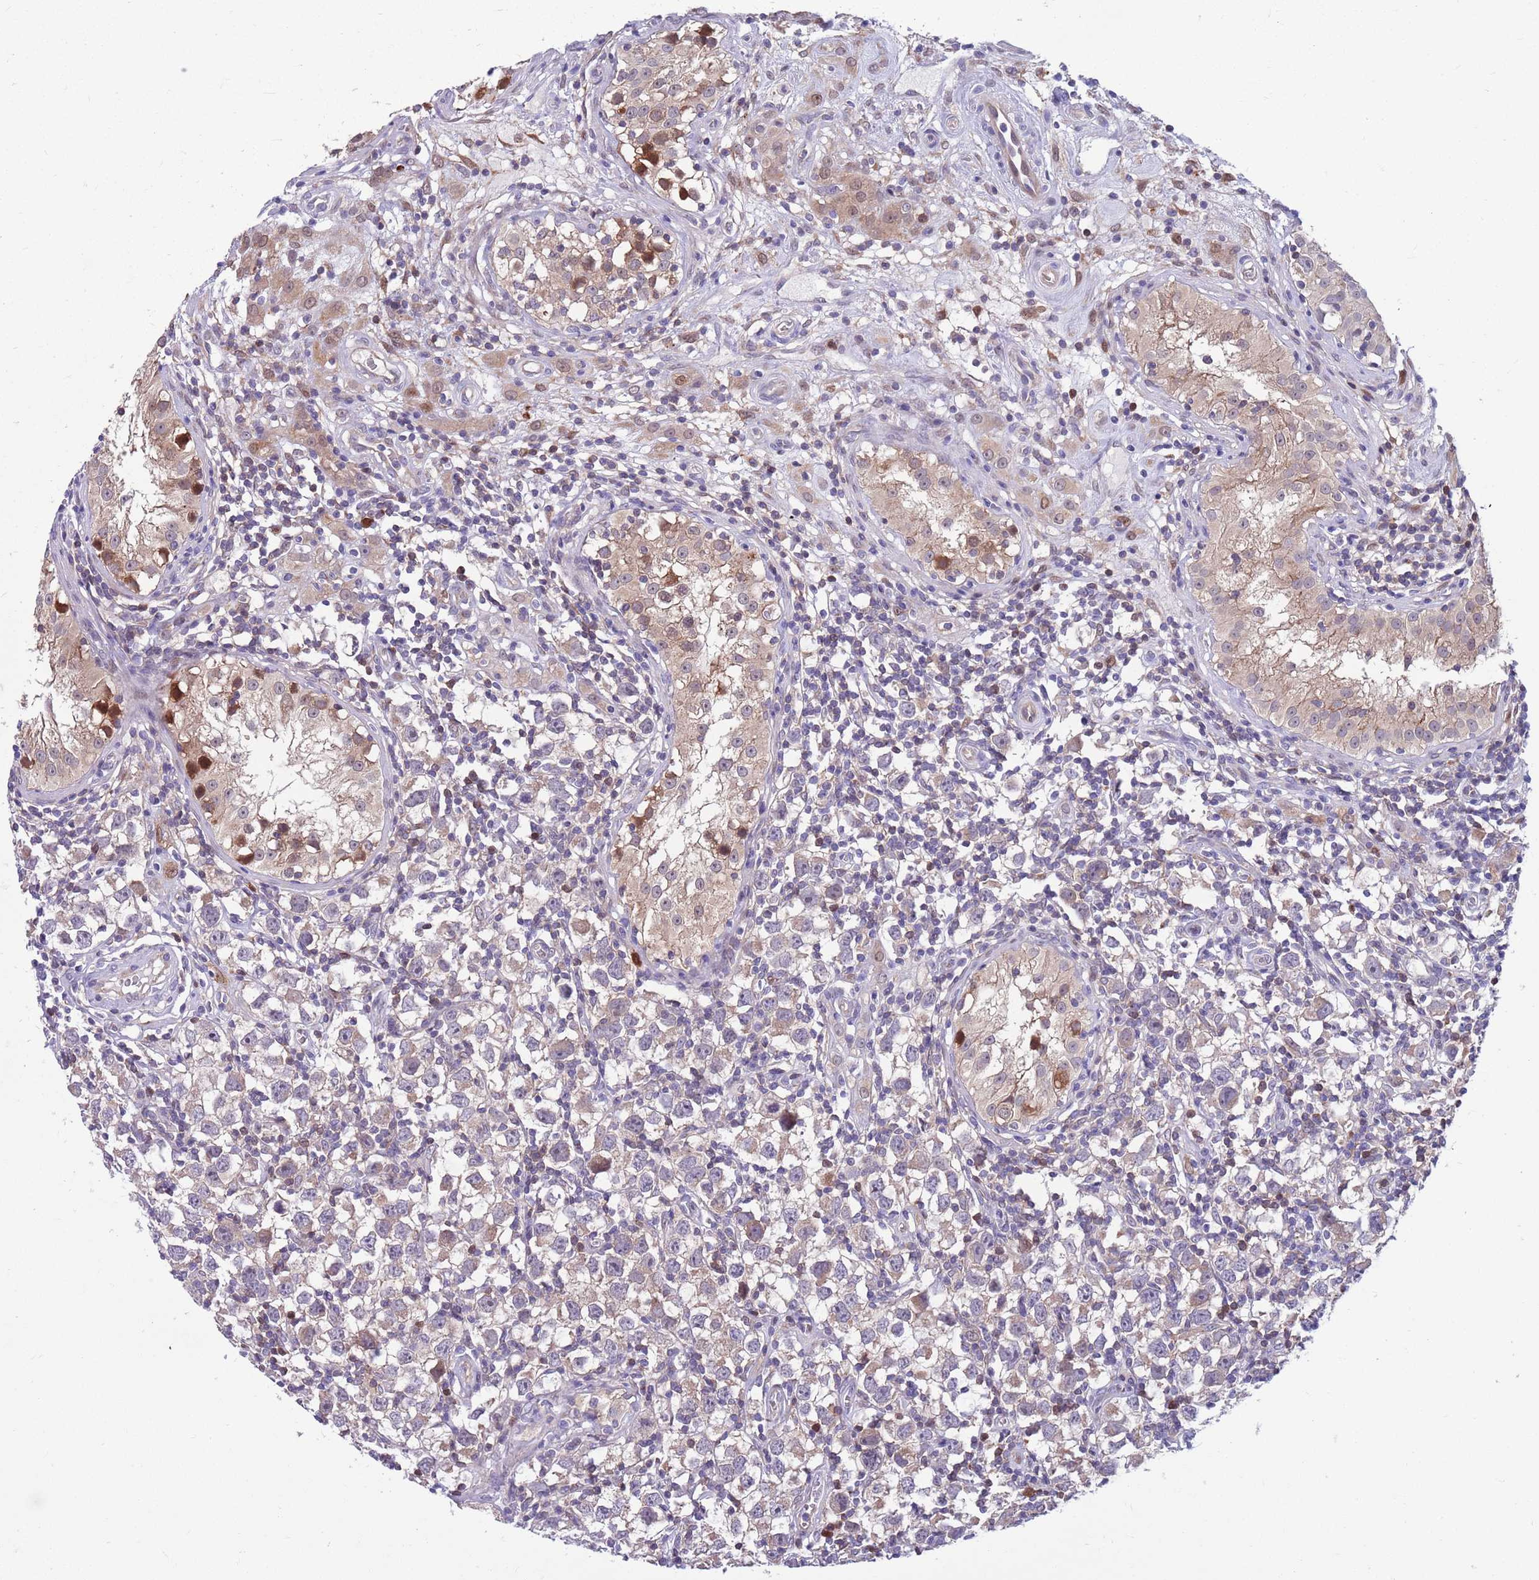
{"staining": {"intensity": "weak", "quantity": "<25%", "location": "cytoplasmic/membranous"}, "tissue": "testis cancer", "cell_type": "Tumor cells", "image_type": "cancer", "snomed": [{"axis": "morphology", "description": "Seminoma, NOS"}, {"axis": "morphology", "description": "Carcinoma, Embryonal, NOS"}, {"axis": "topography", "description": "Testis"}], "caption": "IHC image of testis cancer stained for a protein (brown), which shows no positivity in tumor cells.", "gene": "KLHL29", "patient": {"sex": "male", "age": 29}}